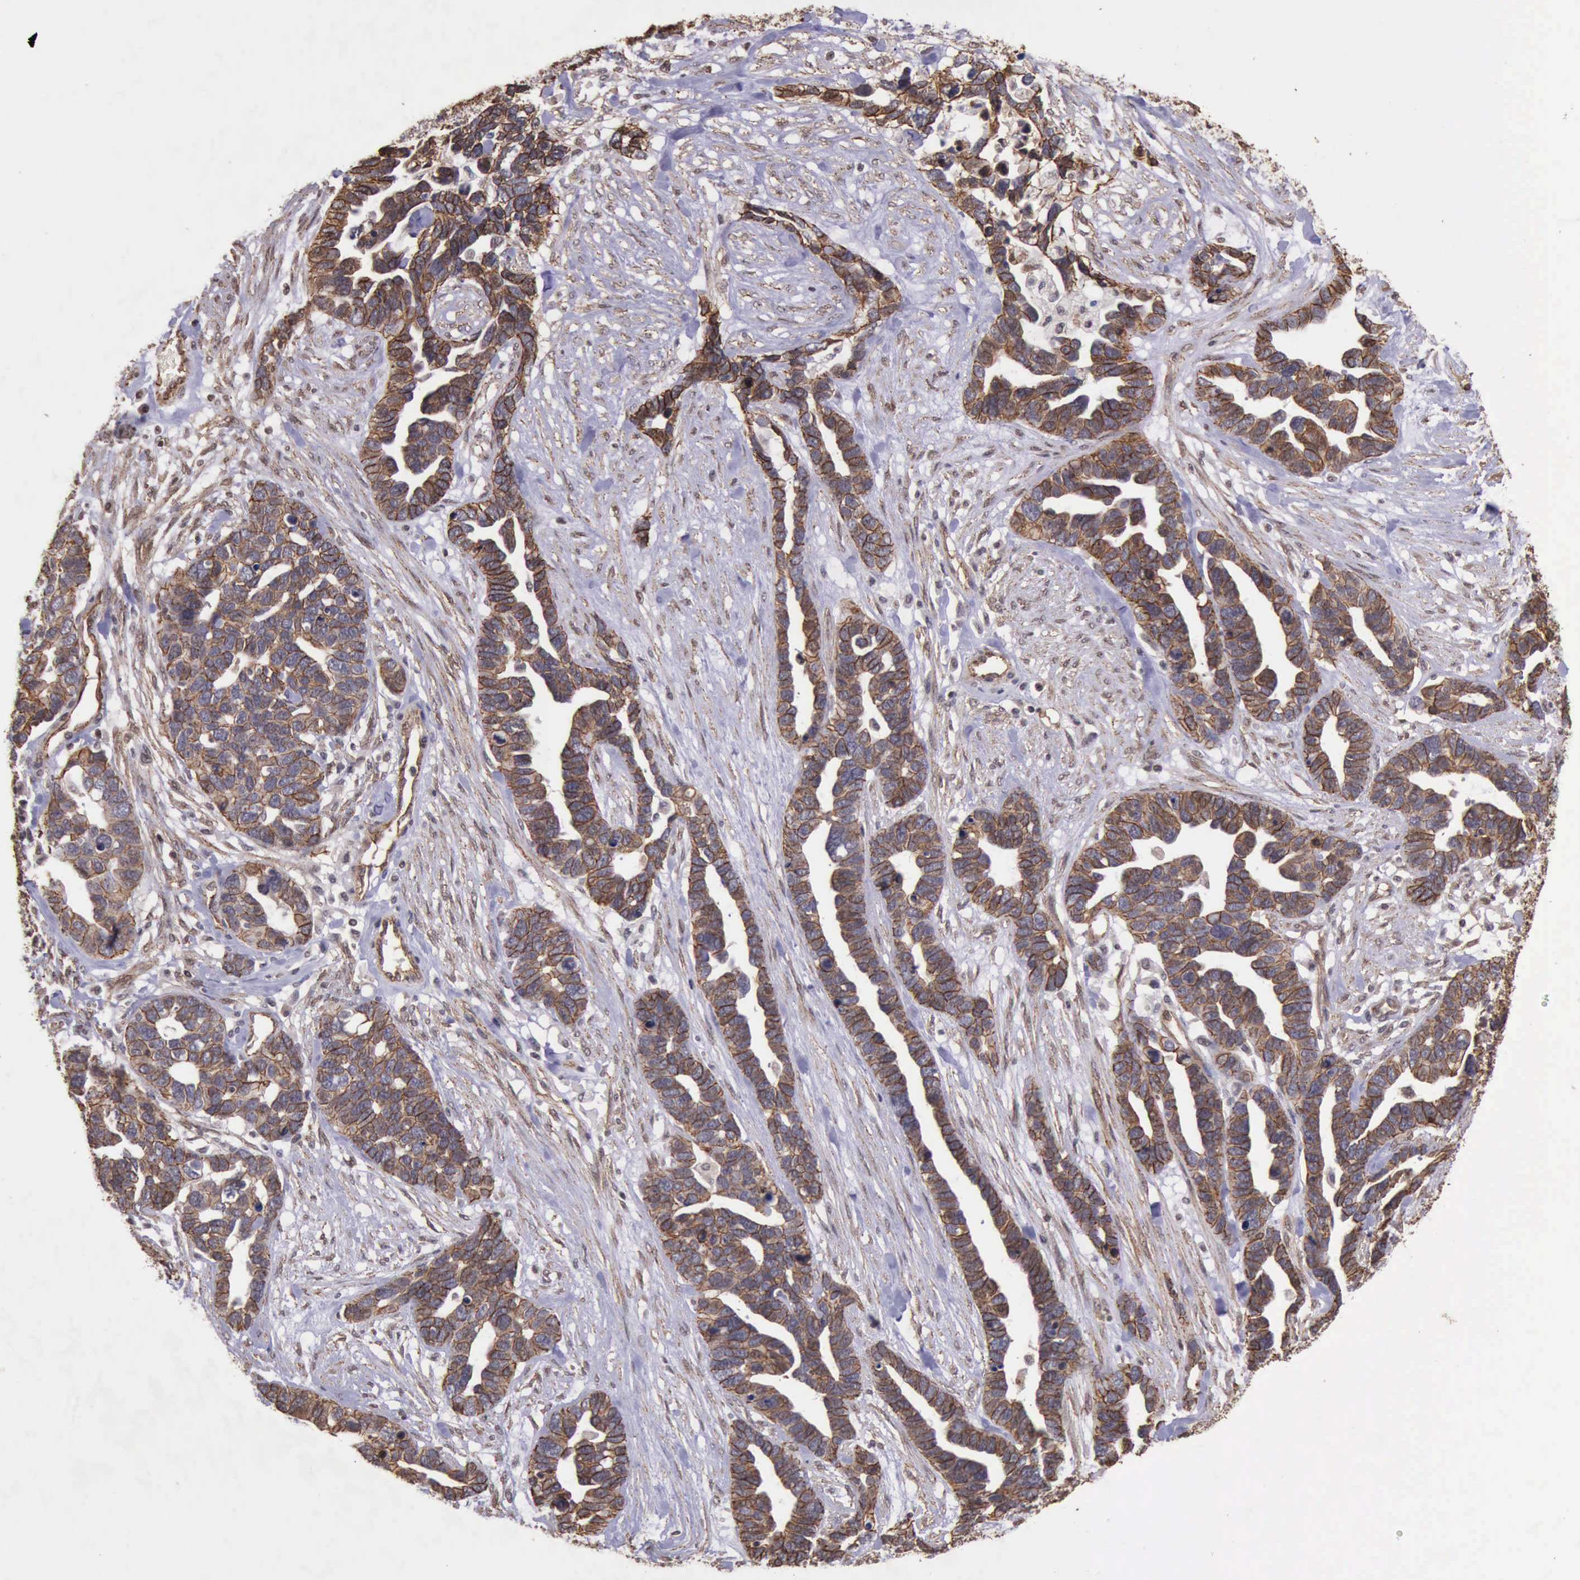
{"staining": {"intensity": "moderate", "quantity": ">75%", "location": "cytoplasmic/membranous"}, "tissue": "ovarian cancer", "cell_type": "Tumor cells", "image_type": "cancer", "snomed": [{"axis": "morphology", "description": "Cystadenocarcinoma, serous, NOS"}, {"axis": "topography", "description": "Ovary"}], "caption": "Protein expression analysis of ovarian cancer (serous cystadenocarcinoma) displays moderate cytoplasmic/membranous staining in about >75% of tumor cells. Using DAB (brown) and hematoxylin (blue) stains, captured at high magnification using brightfield microscopy.", "gene": "CTNNB1", "patient": {"sex": "female", "age": 54}}